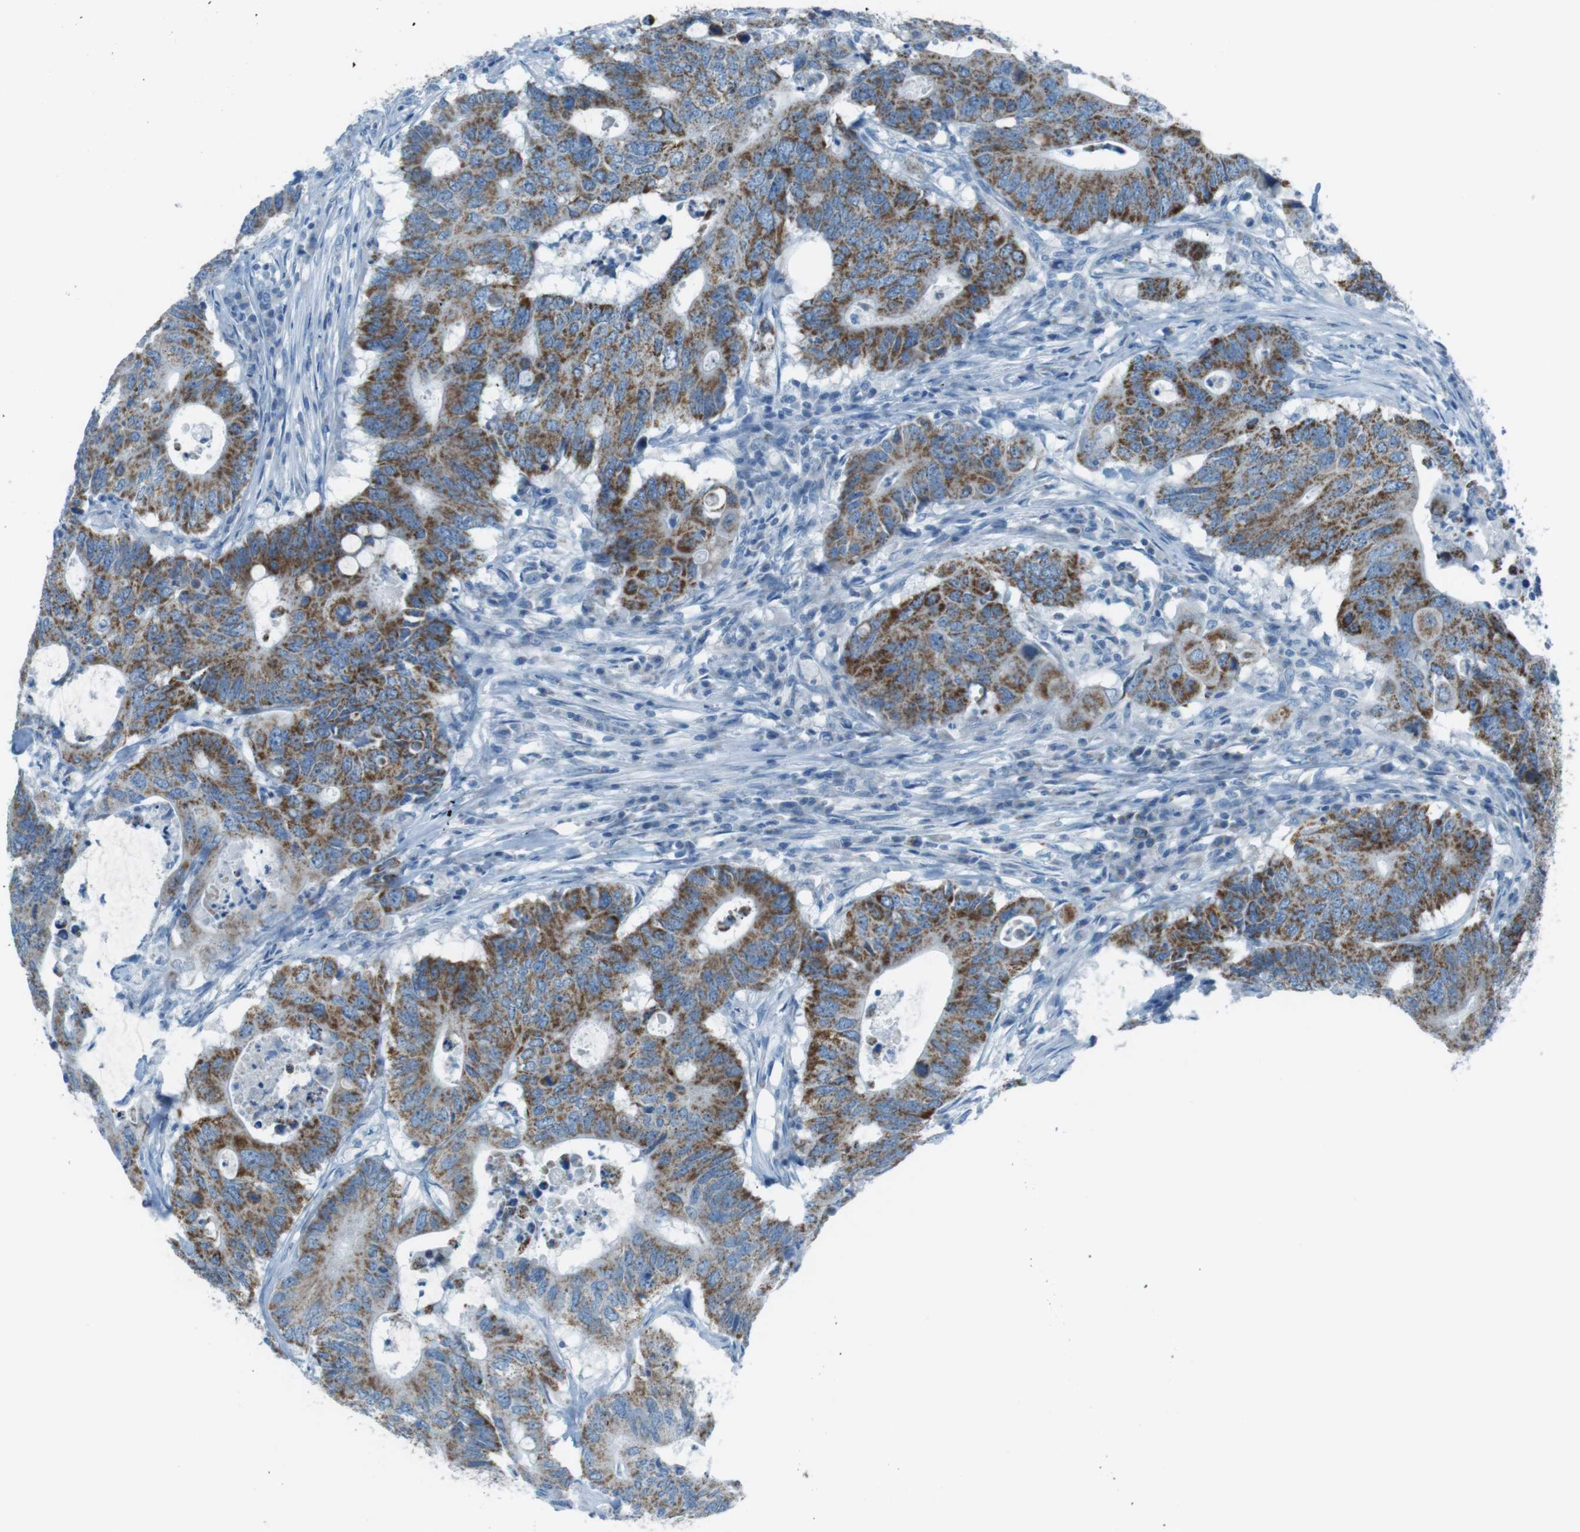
{"staining": {"intensity": "moderate", "quantity": ">75%", "location": "cytoplasmic/membranous"}, "tissue": "colorectal cancer", "cell_type": "Tumor cells", "image_type": "cancer", "snomed": [{"axis": "morphology", "description": "Adenocarcinoma, NOS"}, {"axis": "topography", "description": "Colon"}], "caption": "A photomicrograph of colorectal adenocarcinoma stained for a protein displays moderate cytoplasmic/membranous brown staining in tumor cells.", "gene": "DNAJA3", "patient": {"sex": "male", "age": 71}}